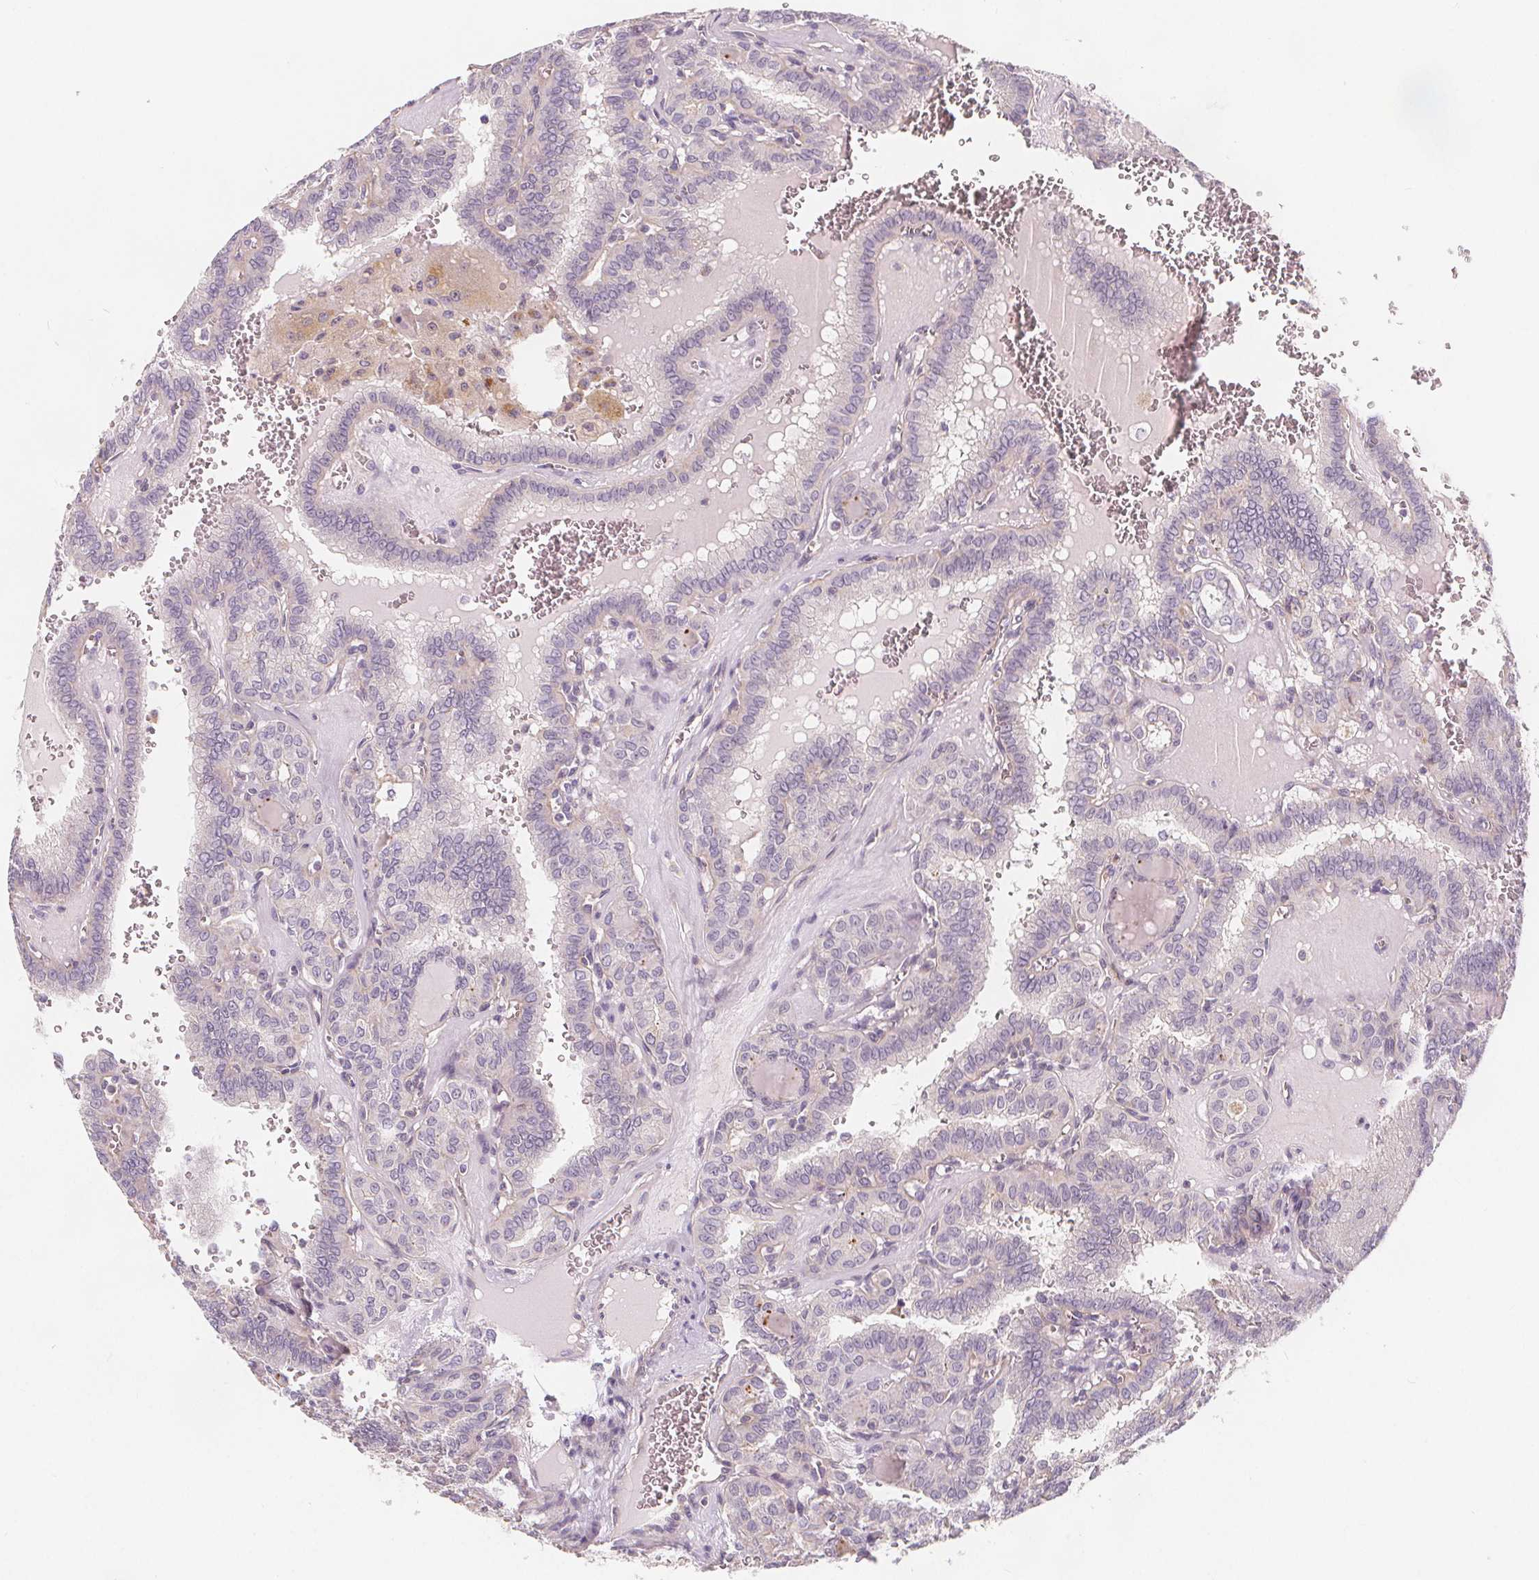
{"staining": {"intensity": "negative", "quantity": "none", "location": "none"}, "tissue": "thyroid cancer", "cell_type": "Tumor cells", "image_type": "cancer", "snomed": [{"axis": "morphology", "description": "Papillary adenocarcinoma, NOS"}, {"axis": "topography", "description": "Thyroid gland"}], "caption": "Immunohistochemical staining of thyroid cancer shows no significant expression in tumor cells. The staining is performed using DAB (3,3'-diaminobenzidine) brown chromogen with nuclei counter-stained in using hematoxylin.", "gene": "DRC3", "patient": {"sex": "female", "age": 41}}